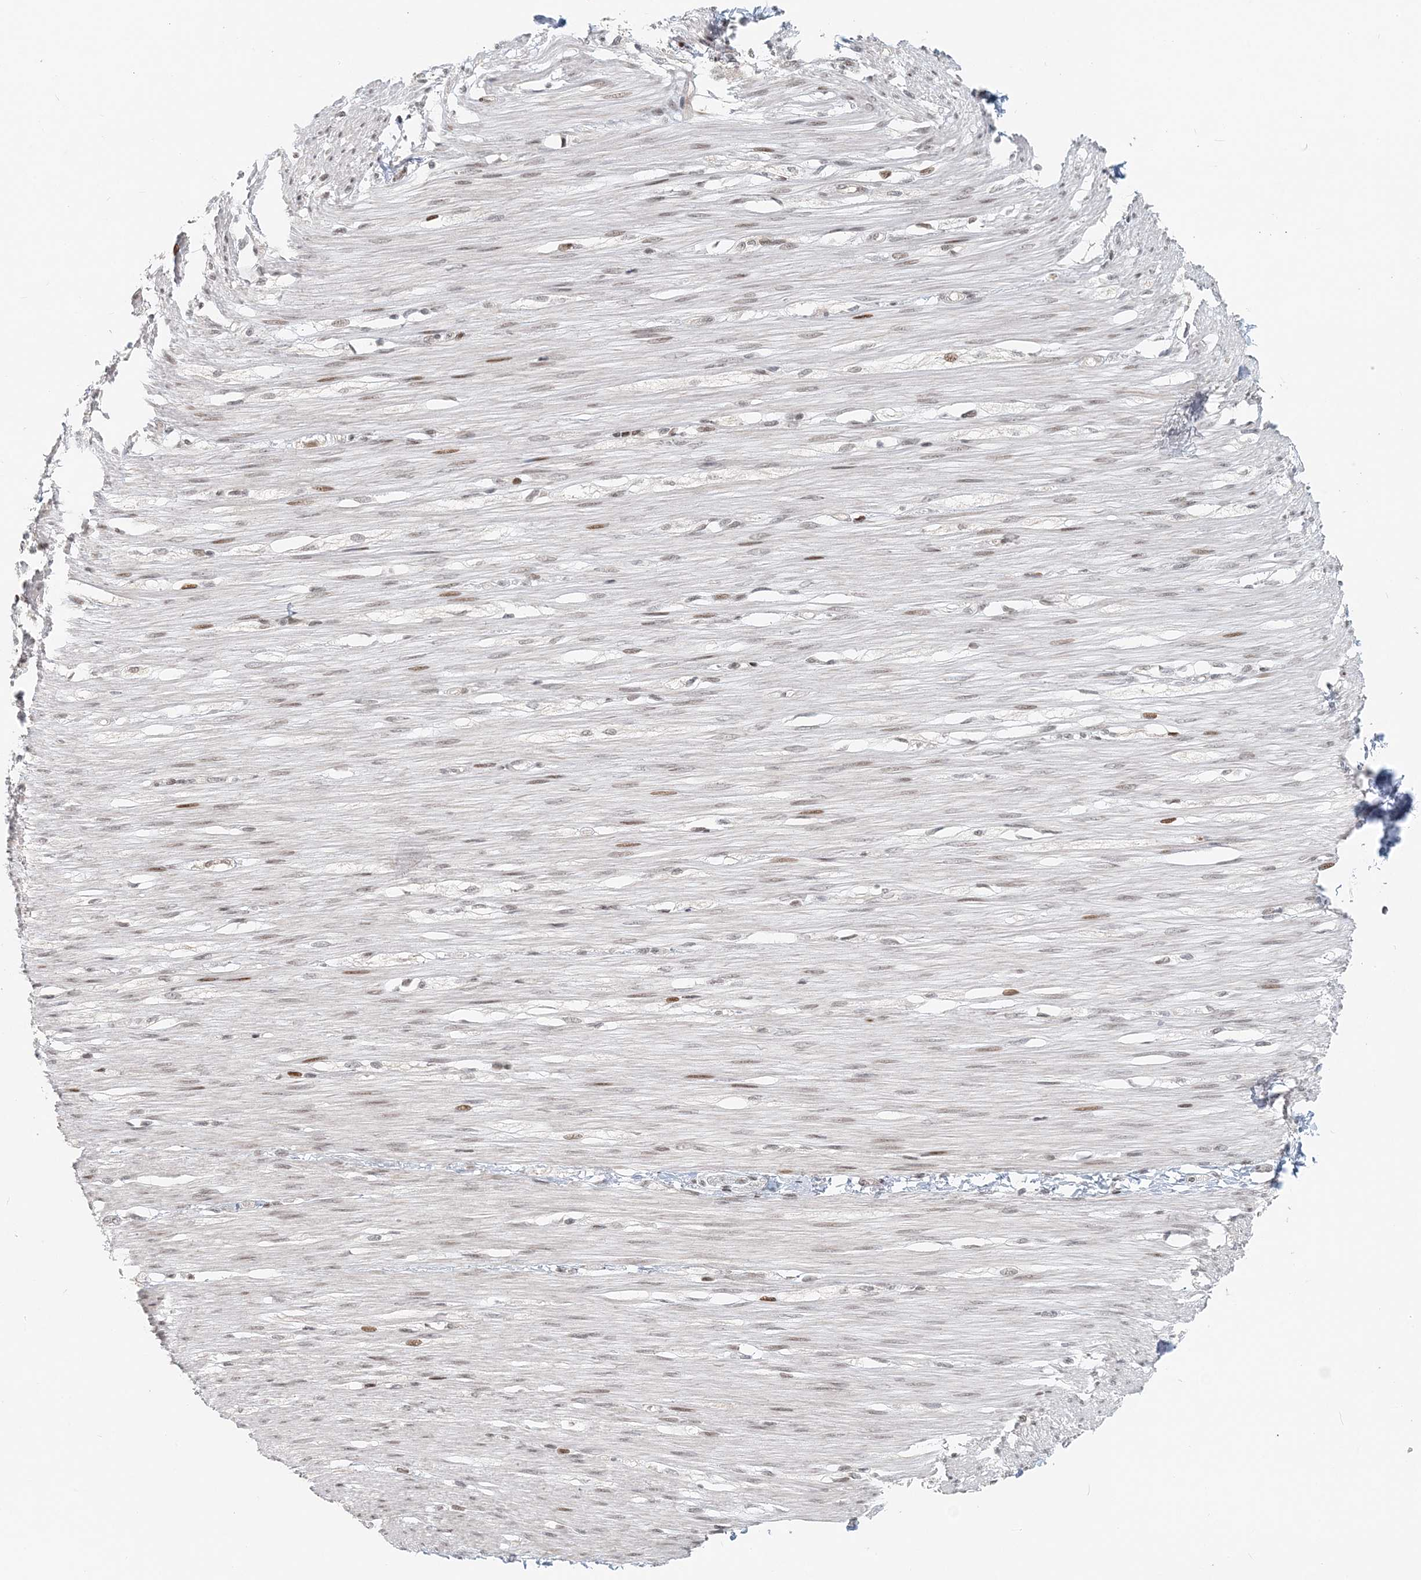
{"staining": {"intensity": "moderate", "quantity": "25%-75%", "location": "nuclear"}, "tissue": "smooth muscle", "cell_type": "Smooth muscle cells", "image_type": "normal", "snomed": [{"axis": "morphology", "description": "Normal tissue, NOS"}, {"axis": "morphology", "description": "Adenocarcinoma, NOS"}, {"axis": "topography", "description": "Colon"}, {"axis": "topography", "description": "Peripheral nerve tissue"}], "caption": "Approximately 25%-75% of smooth muscle cells in normal smooth muscle demonstrate moderate nuclear protein expression as visualized by brown immunohistochemical staining.", "gene": "BAZ1B", "patient": {"sex": "male", "age": 14}}